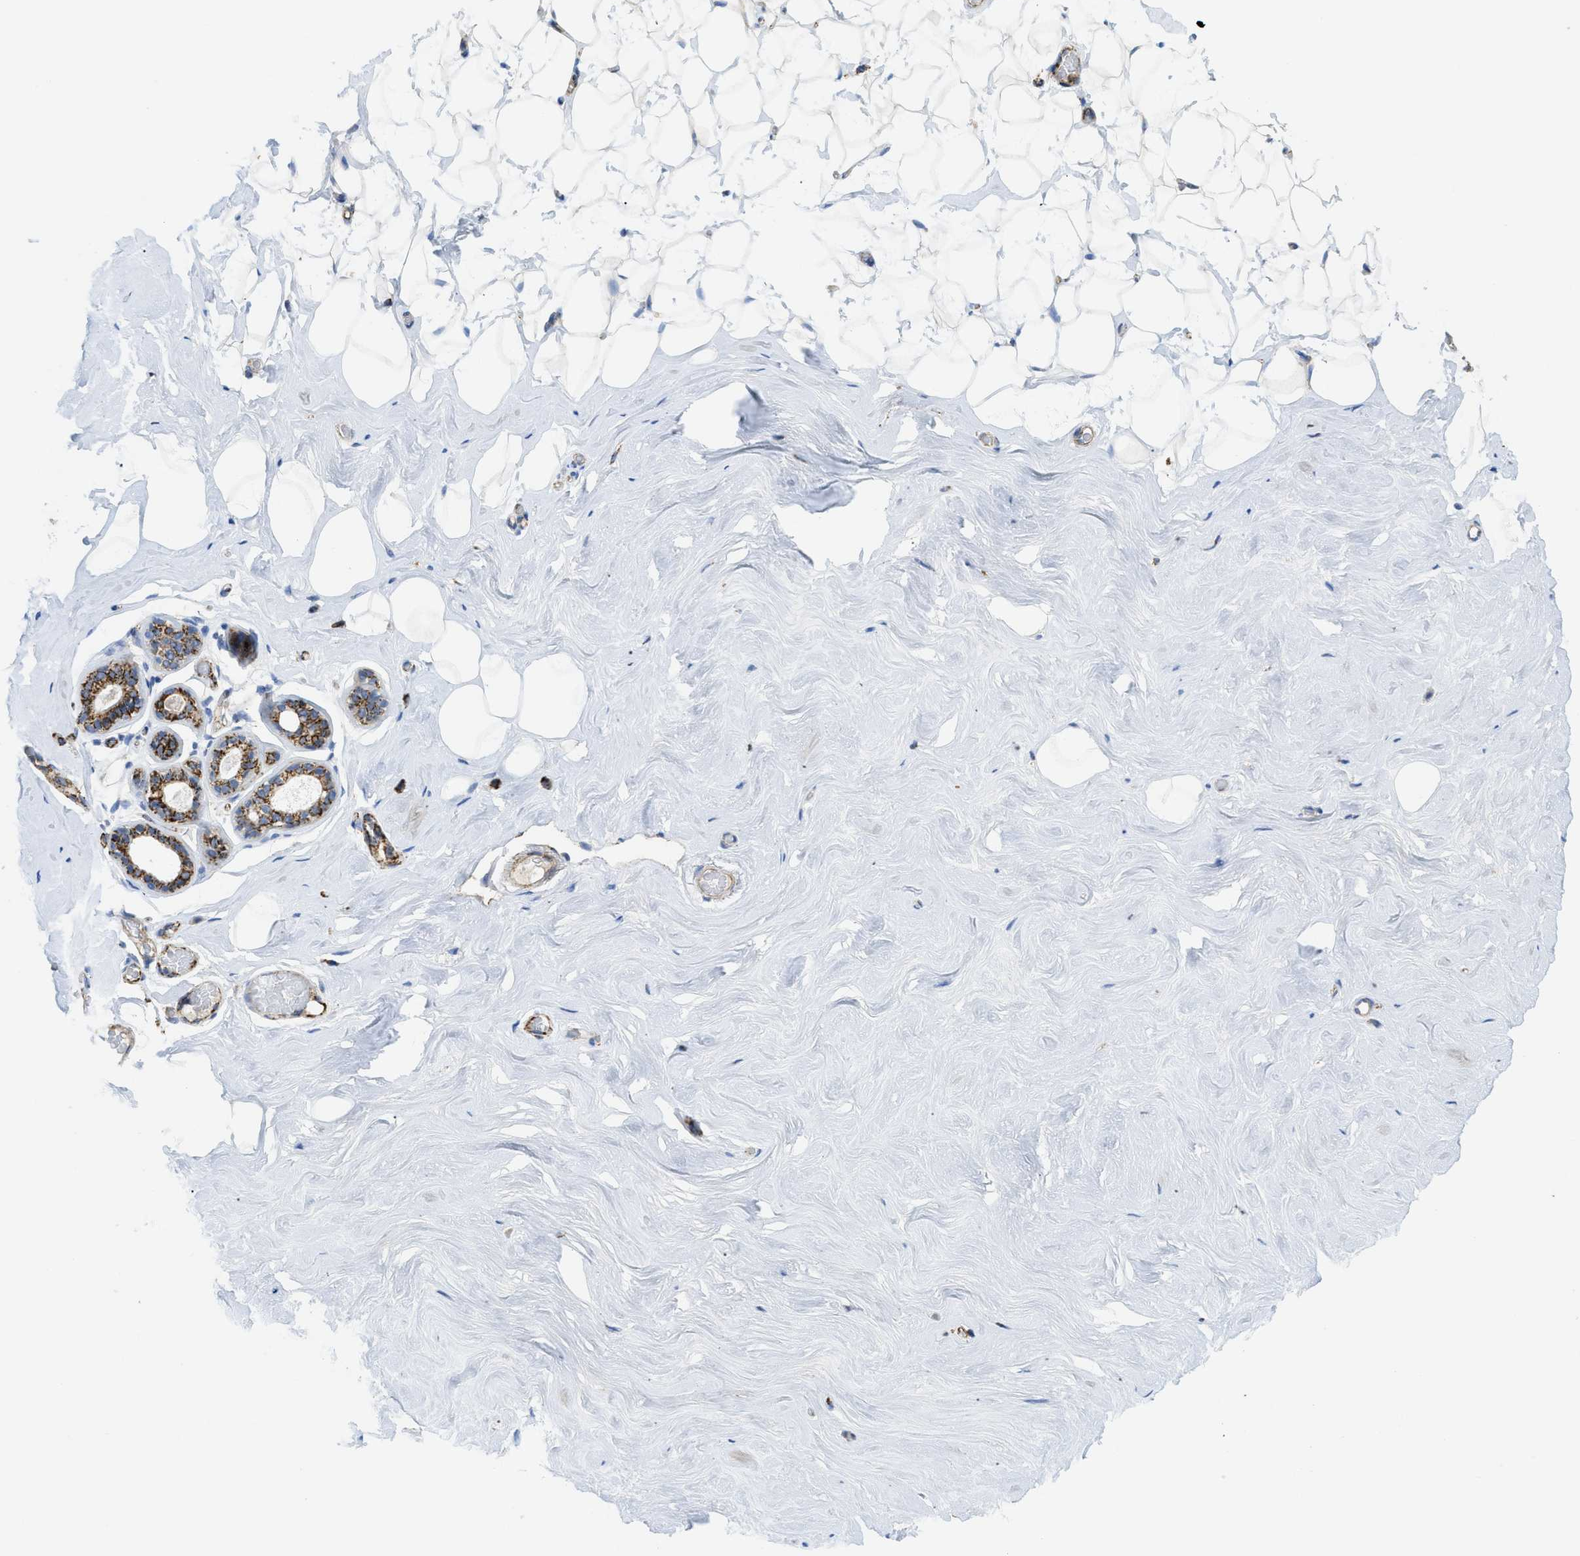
{"staining": {"intensity": "negative", "quantity": "none", "location": "none"}, "tissue": "breast", "cell_type": "Adipocytes", "image_type": "normal", "snomed": [{"axis": "morphology", "description": "Normal tissue, NOS"}, {"axis": "topography", "description": "Breast"}], "caption": "The image reveals no significant positivity in adipocytes of breast.", "gene": "SQOR", "patient": {"sex": "female", "age": 75}}